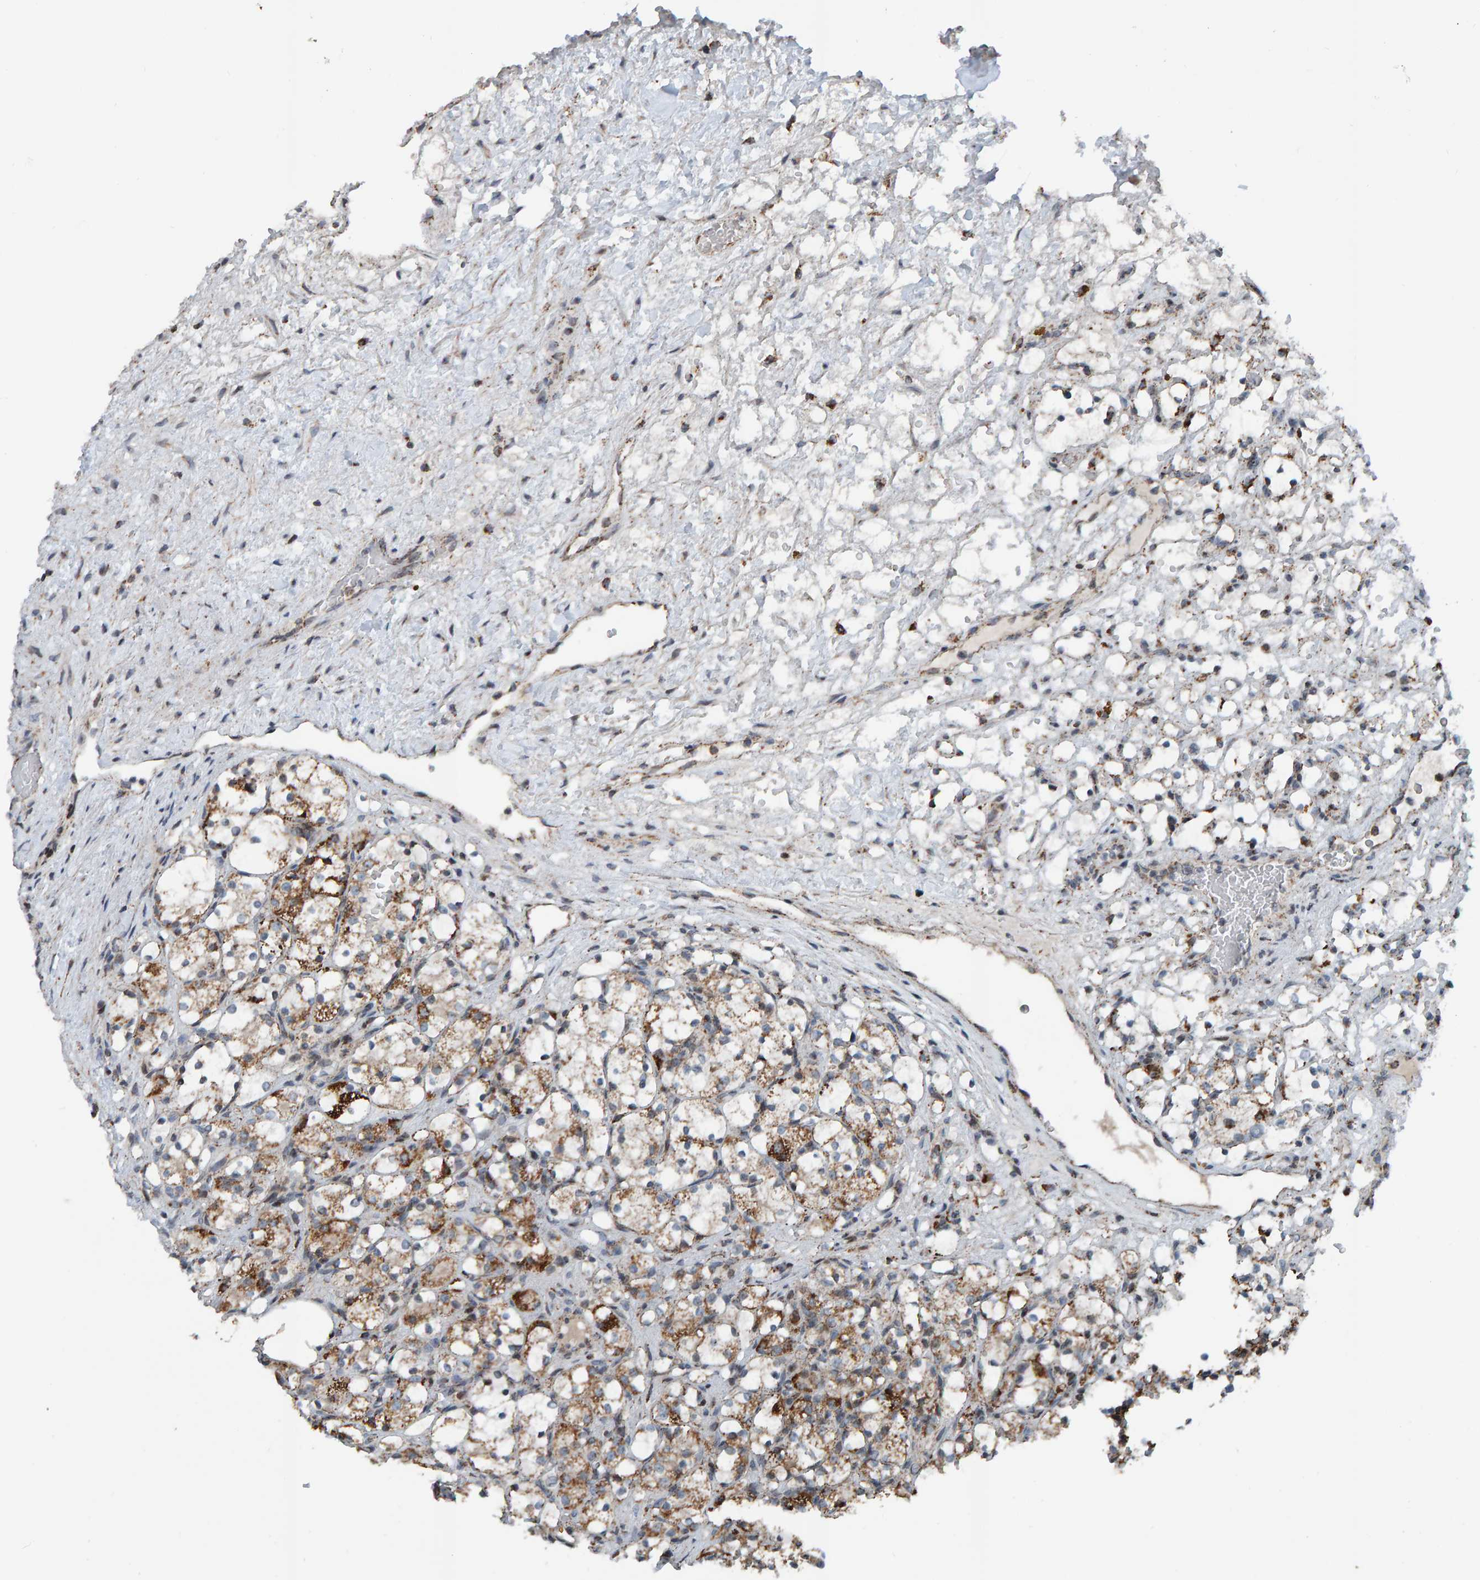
{"staining": {"intensity": "moderate", "quantity": "25%-75%", "location": "cytoplasmic/membranous"}, "tissue": "renal cancer", "cell_type": "Tumor cells", "image_type": "cancer", "snomed": [{"axis": "morphology", "description": "Adenocarcinoma, NOS"}, {"axis": "topography", "description": "Kidney"}], "caption": "This is a photomicrograph of IHC staining of renal adenocarcinoma, which shows moderate staining in the cytoplasmic/membranous of tumor cells.", "gene": "ZNF48", "patient": {"sex": "female", "age": 69}}